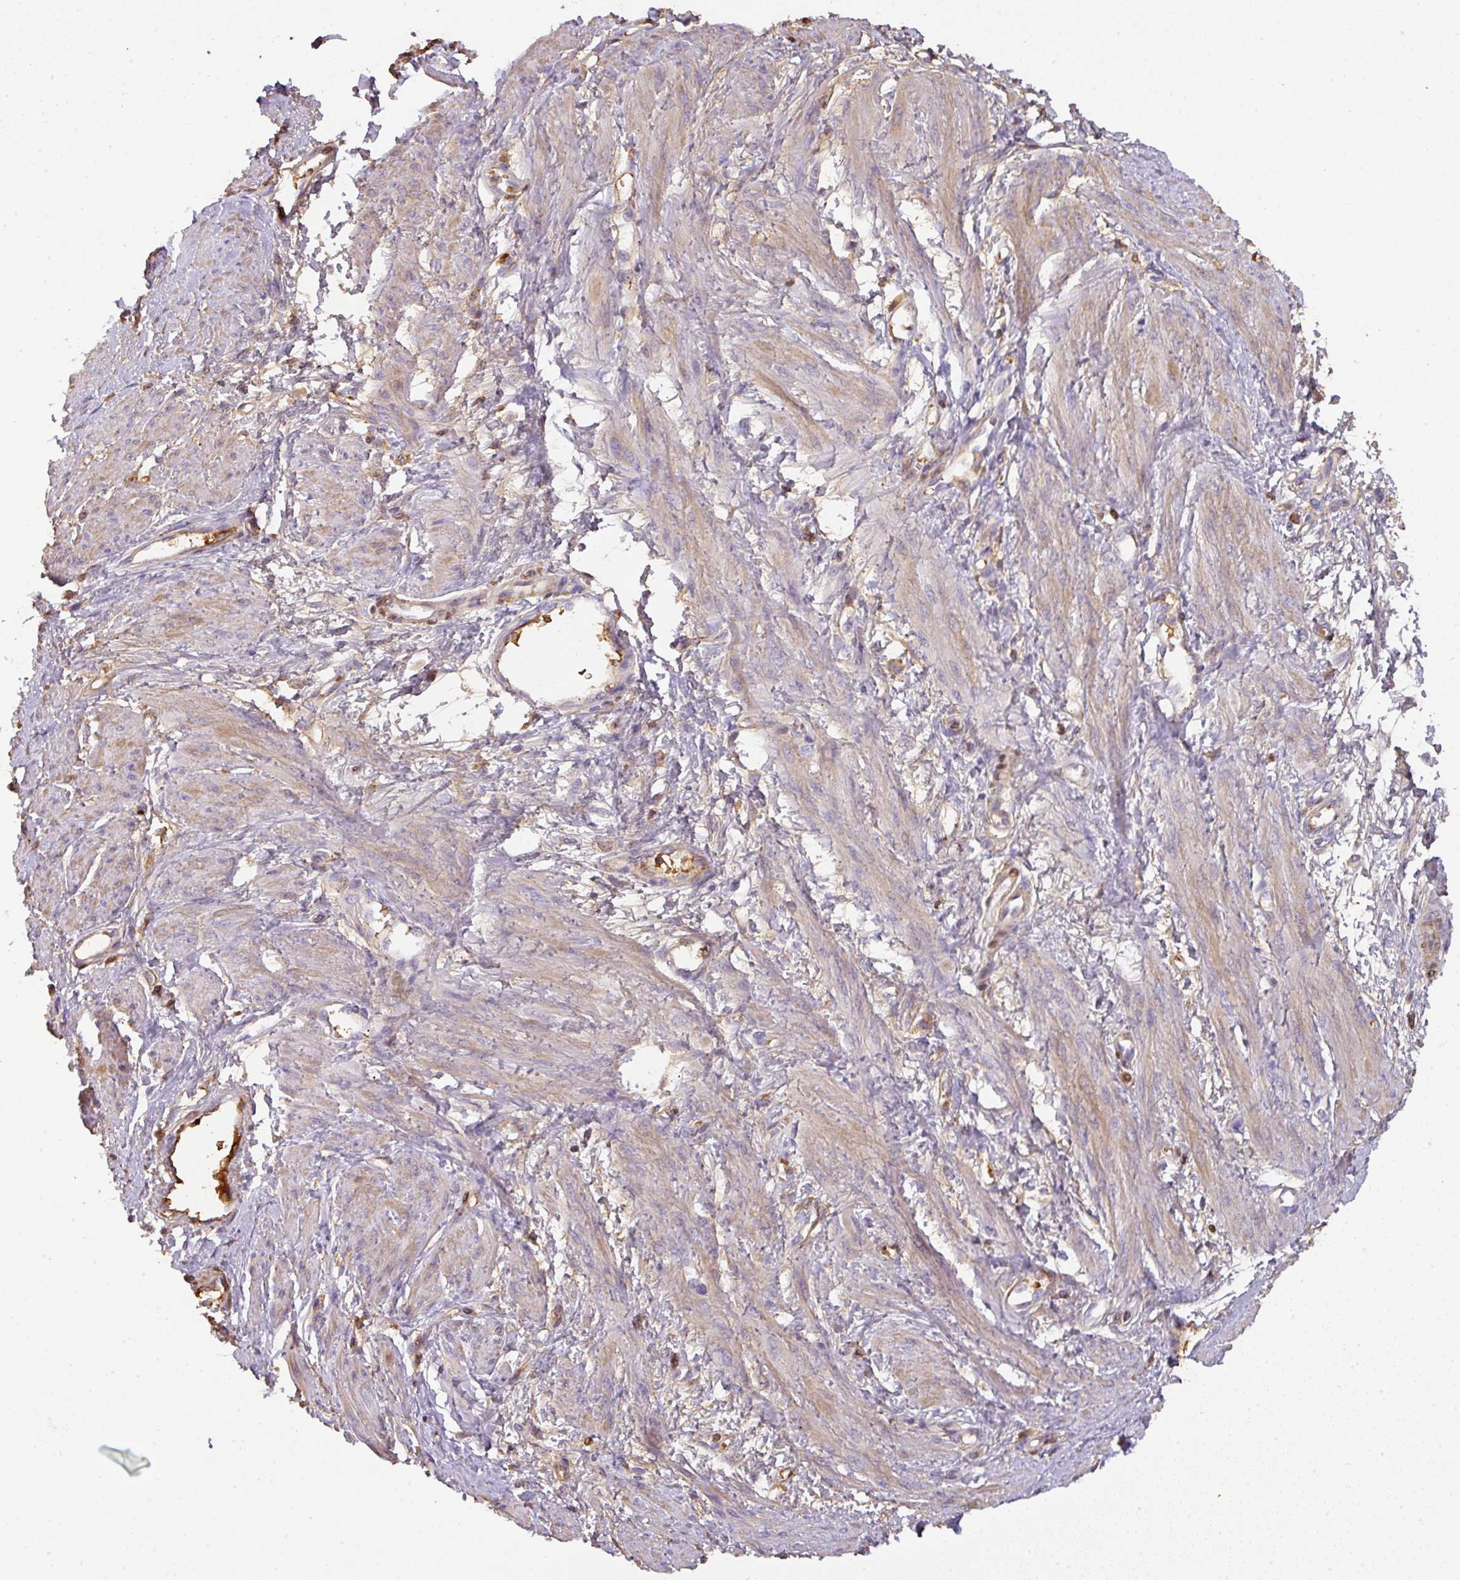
{"staining": {"intensity": "moderate", "quantity": "<25%", "location": "cytoplasmic/membranous"}, "tissue": "smooth muscle", "cell_type": "Smooth muscle cells", "image_type": "normal", "snomed": [{"axis": "morphology", "description": "Normal tissue, NOS"}, {"axis": "topography", "description": "Smooth muscle"}, {"axis": "topography", "description": "Uterus"}], "caption": "Moderate cytoplasmic/membranous protein expression is appreciated in approximately <25% of smooth muscle cells in smooth muscle. (DAB IHC with brightfield microscopy, high magnification).", "gene": "CCZ1B", "patient": {"sex": "female", "age": 39}}